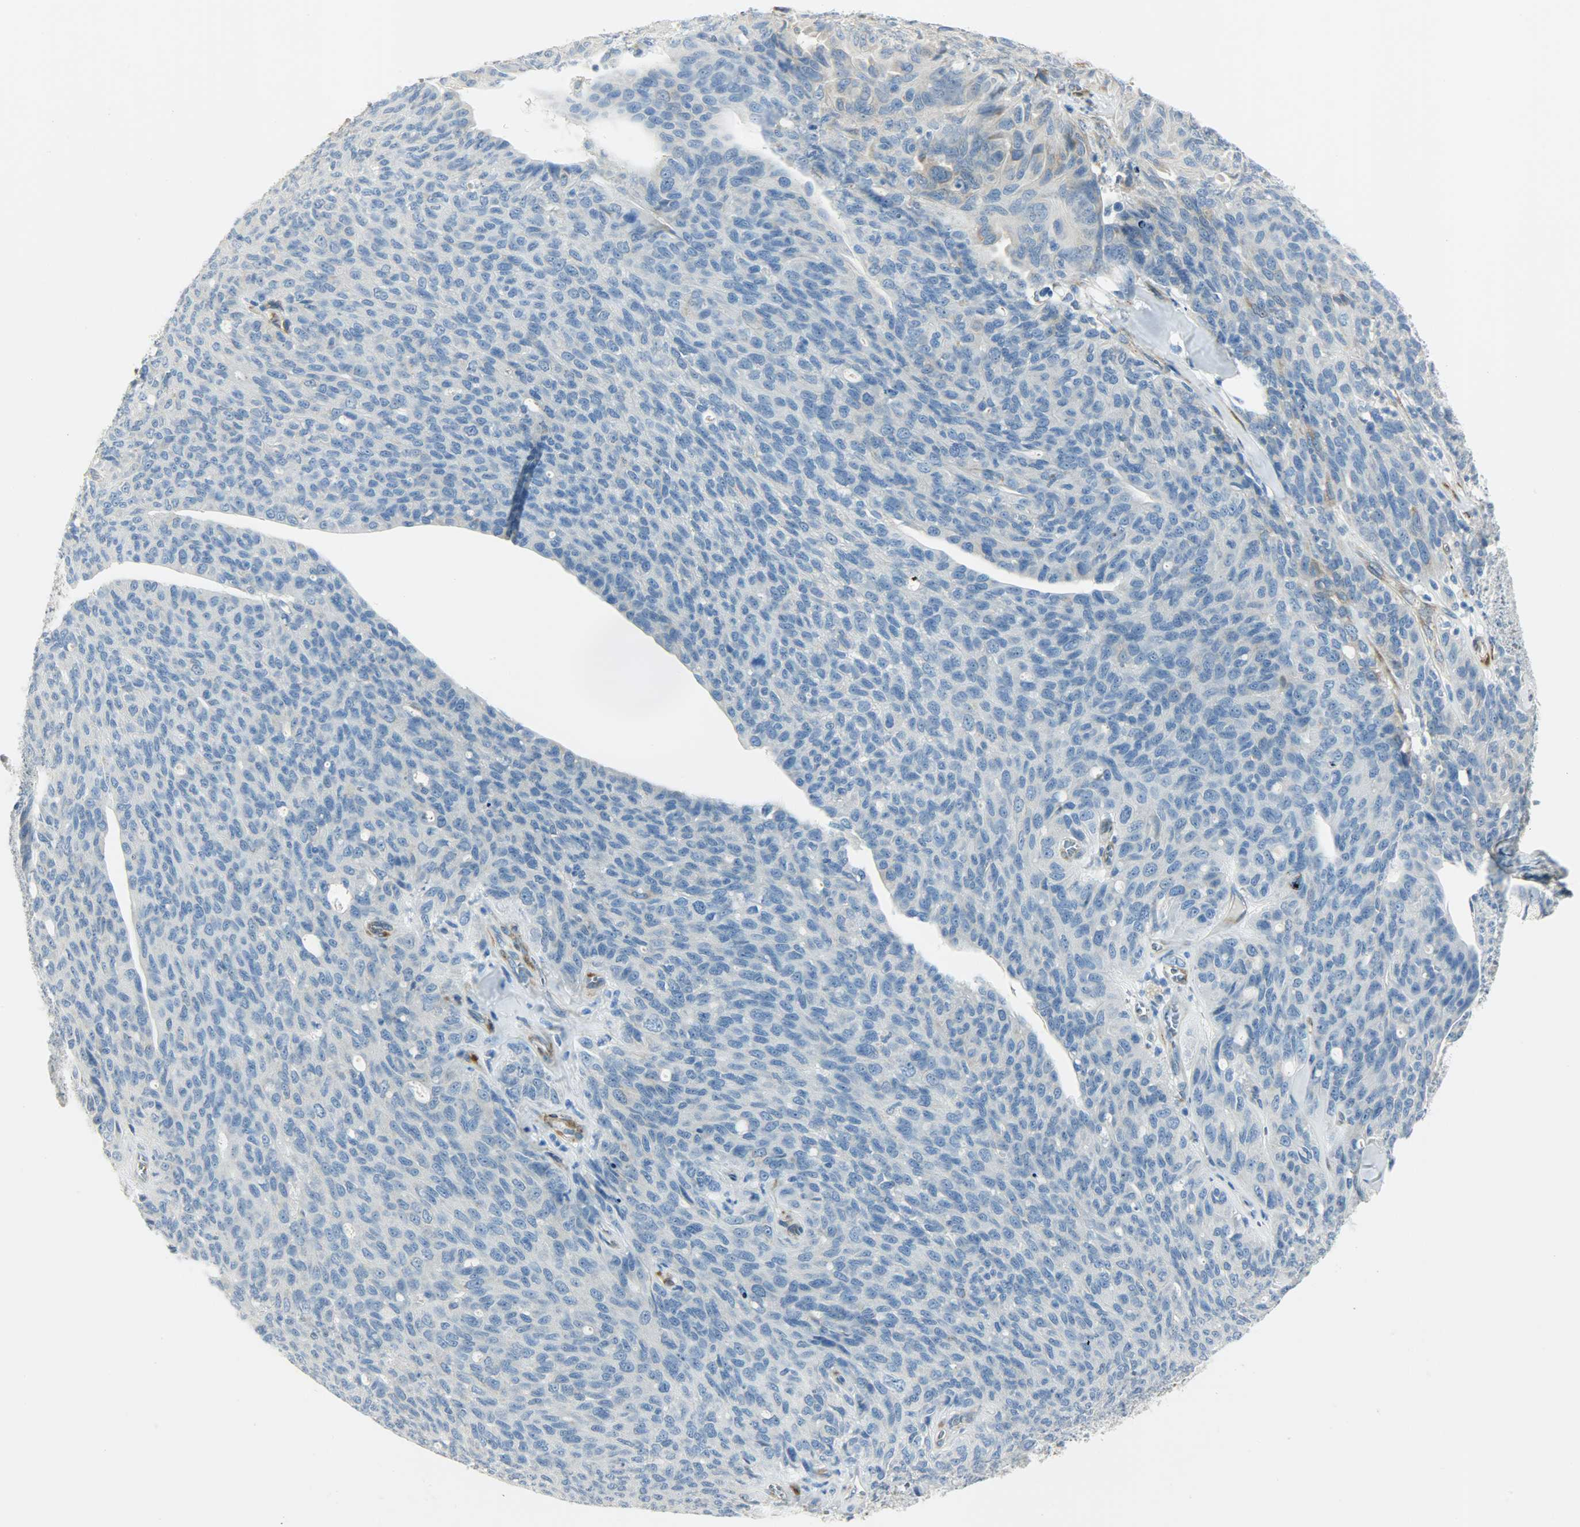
{"staining": {"intensity": "negative", "quantity": "none", "location": "none"}, "tissue": "ovarian cancer", "cell_type": "Tumor cells", "image_type": "cancer", "snomed": [{"axis": "morphology", "description": "Carcinoma, endometroid"}, {"axis": "topography", "description": "Ovary"}], "caption": "Immunohistochemistry image of human ovarian cancer (endometroid carcinoma) stained for a protein (brown), which displays no positivity in tumor cells.", "gene": "PKD2", "patient": {"sex": "female", "age": 60}}